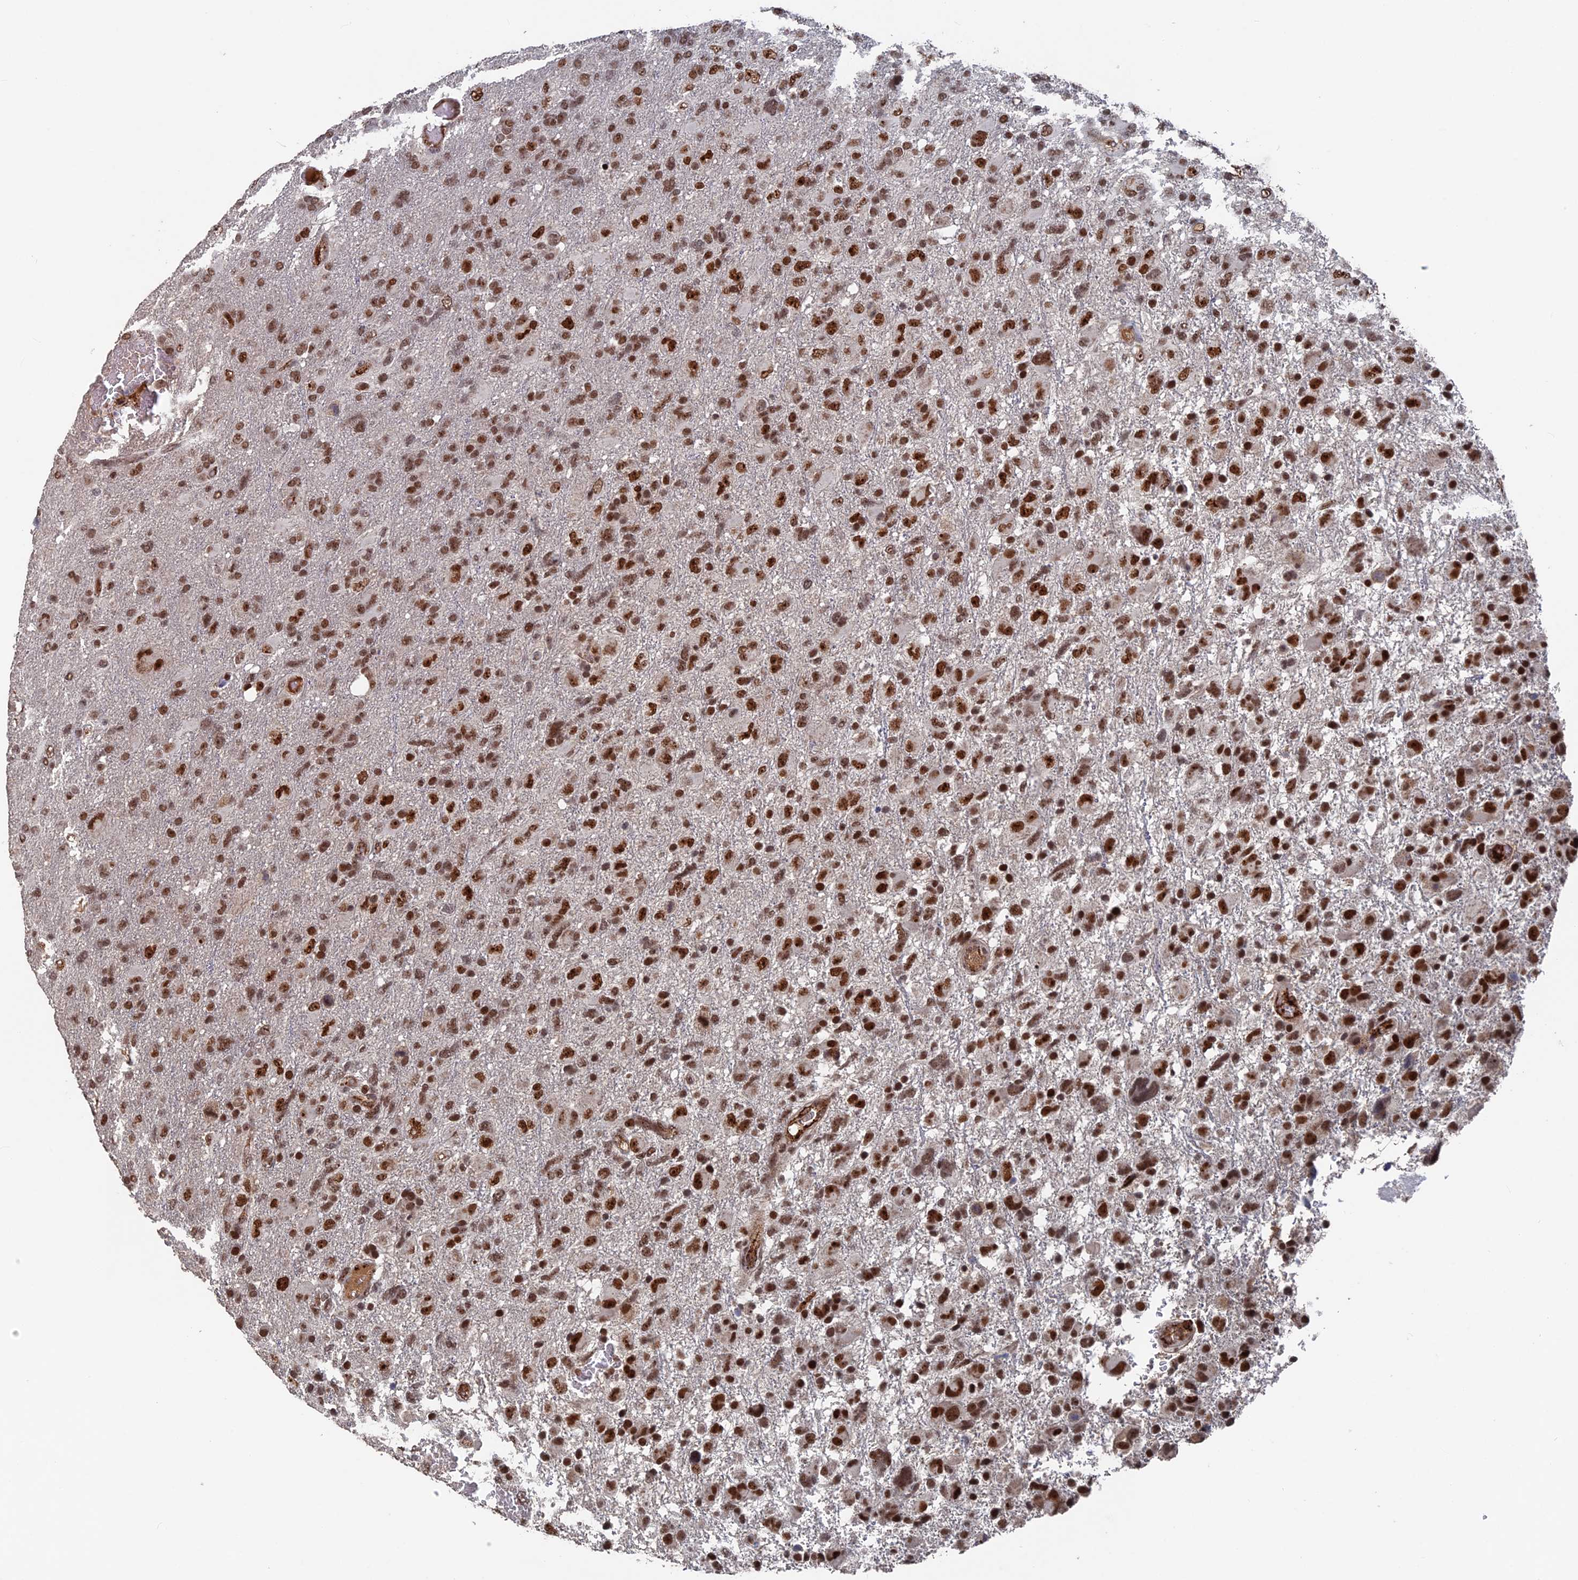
{"staining": {"intensity": "strong", "quantity": ">75%", "location": "nuclear"}, "tissue": "glioma", "cell_type": "Tumor cells", "image_type": "cancer", "snomed": [{"axis": "morphology", "description": "Glioma, malignant, High grade"}, {"axis": "topography", "description": "Brain"}], "caption": "High-magnification brightfield microscopy of glioma stained with DAB (brown) and counterstained with hematoxylin (blue). tumor cells exhibit strong nuclear staining is identified in about>75% of cells.", "gene": "SH3D21", "patient": {"sex": "male", "age": 61}}